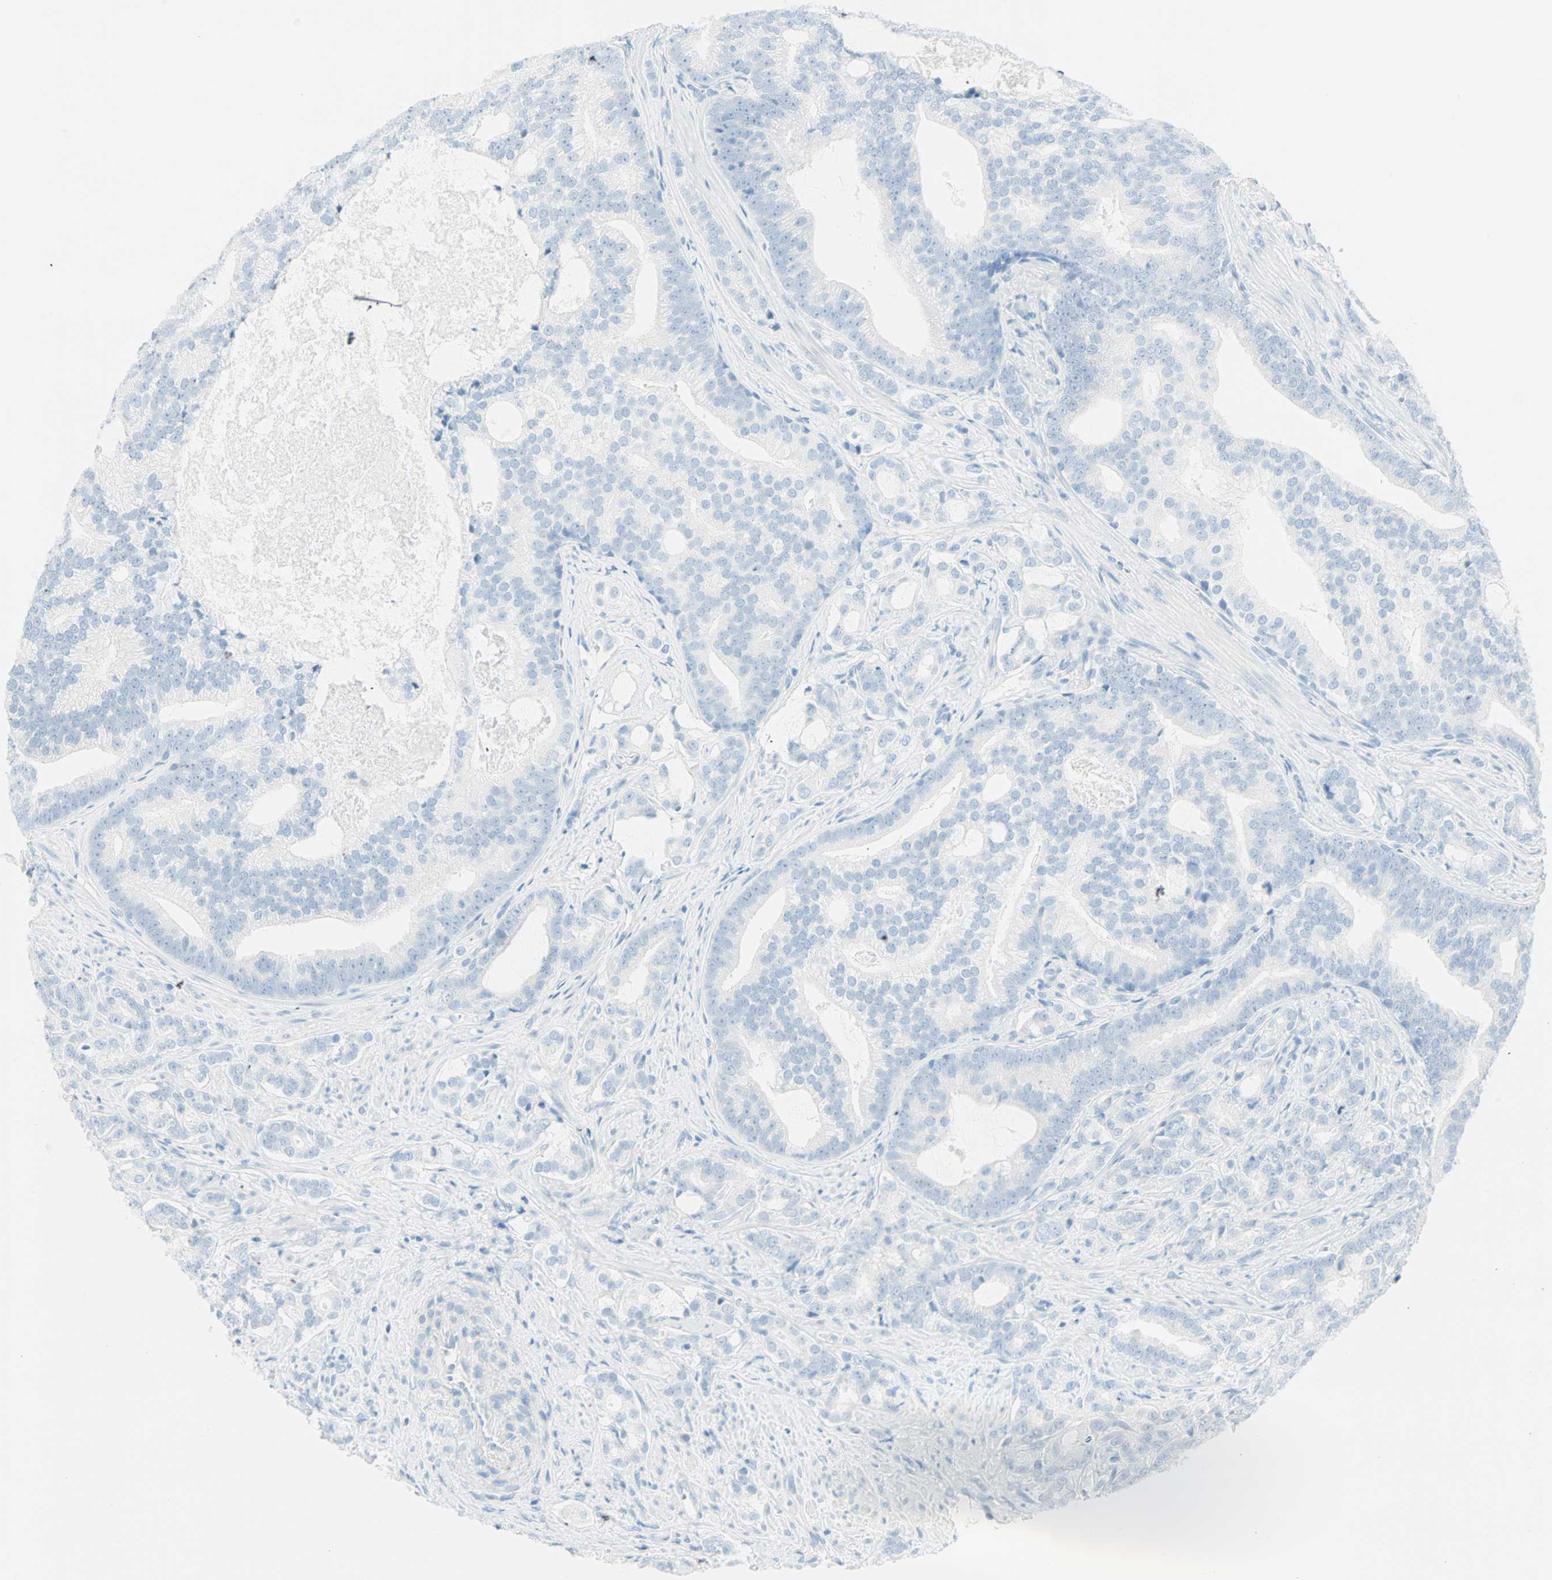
{"staining": {"intensity": "negative", "quantity": "none", "location": "none"}, "tissue": "prostate cancer", "cell_type": "Tumor cells", "image_type": "cancer", "snomed": [{"axis": "morphology", "description": "Adenocarcinoma, Low grade"}, {"axis": "topography", "description": "Prostate"}], "caption": "This is an immunohistochemistry image of prostate cancer. There is no positivity in tumor cells.", "gene": "NES", "patient": {"sex": "male", "age": 58}}